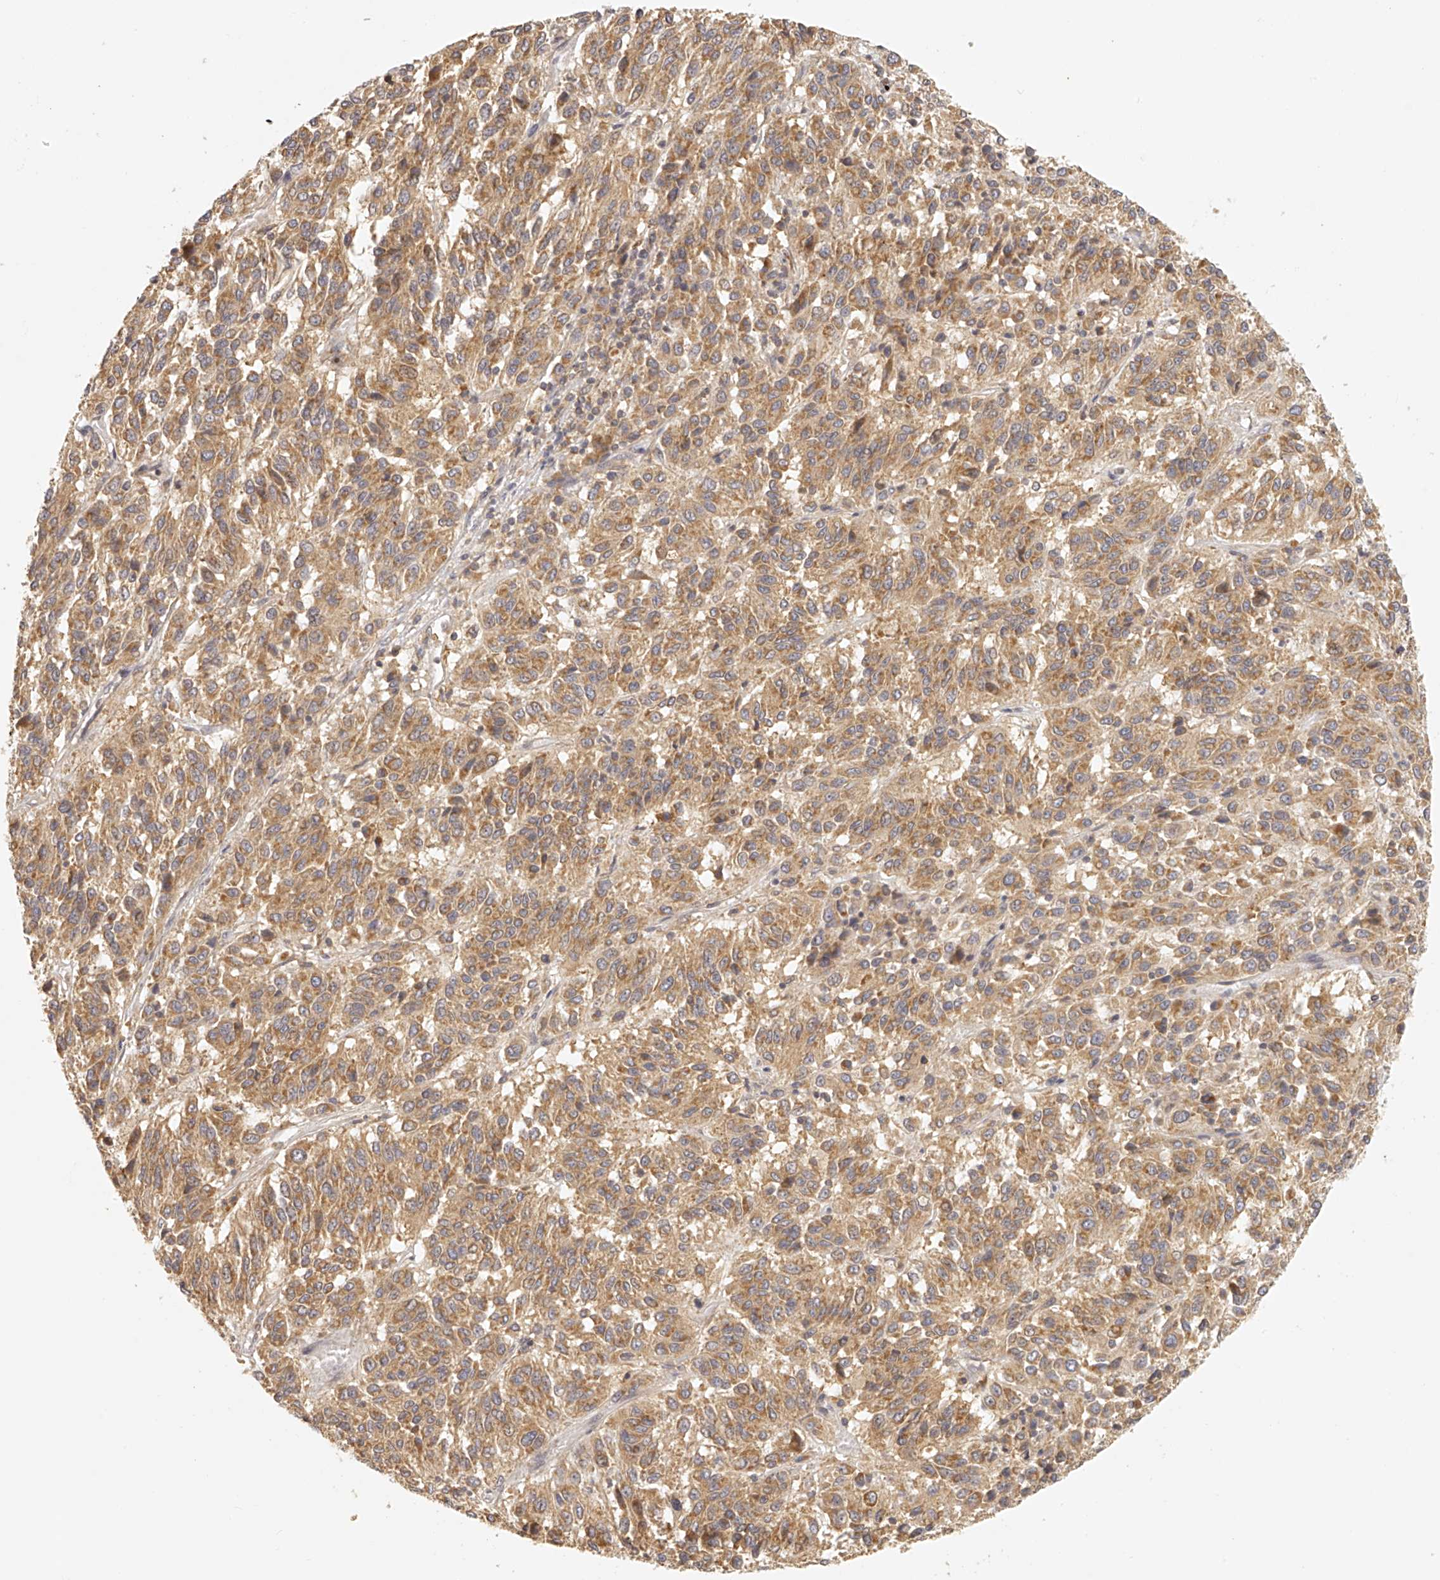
{"staining": {"intensity": "moderate", "quantity": ">75%", "location": "cytoplasmic/membranous"}, "tissue": "melanoma", "cell_type": "Tumor cells", "image_type": "cancer", "snomed": [{"axis": "morphology", "description": "Malignant melanoma, Metastatic site"}, {"axis": "topography", "description": "Lung"}], "caption": "IHC micrograph of neoplastic tissue: human melanoma stained using immunohistochemistry shows medium levels of moderate protein expression localized specifically in the cytoplasmic/membranous of tumor cells, appearing as a cytoplasmic/membranous brown color.", "gene": "EIF3I", "patient": {"sex": "male", "age": 64}}